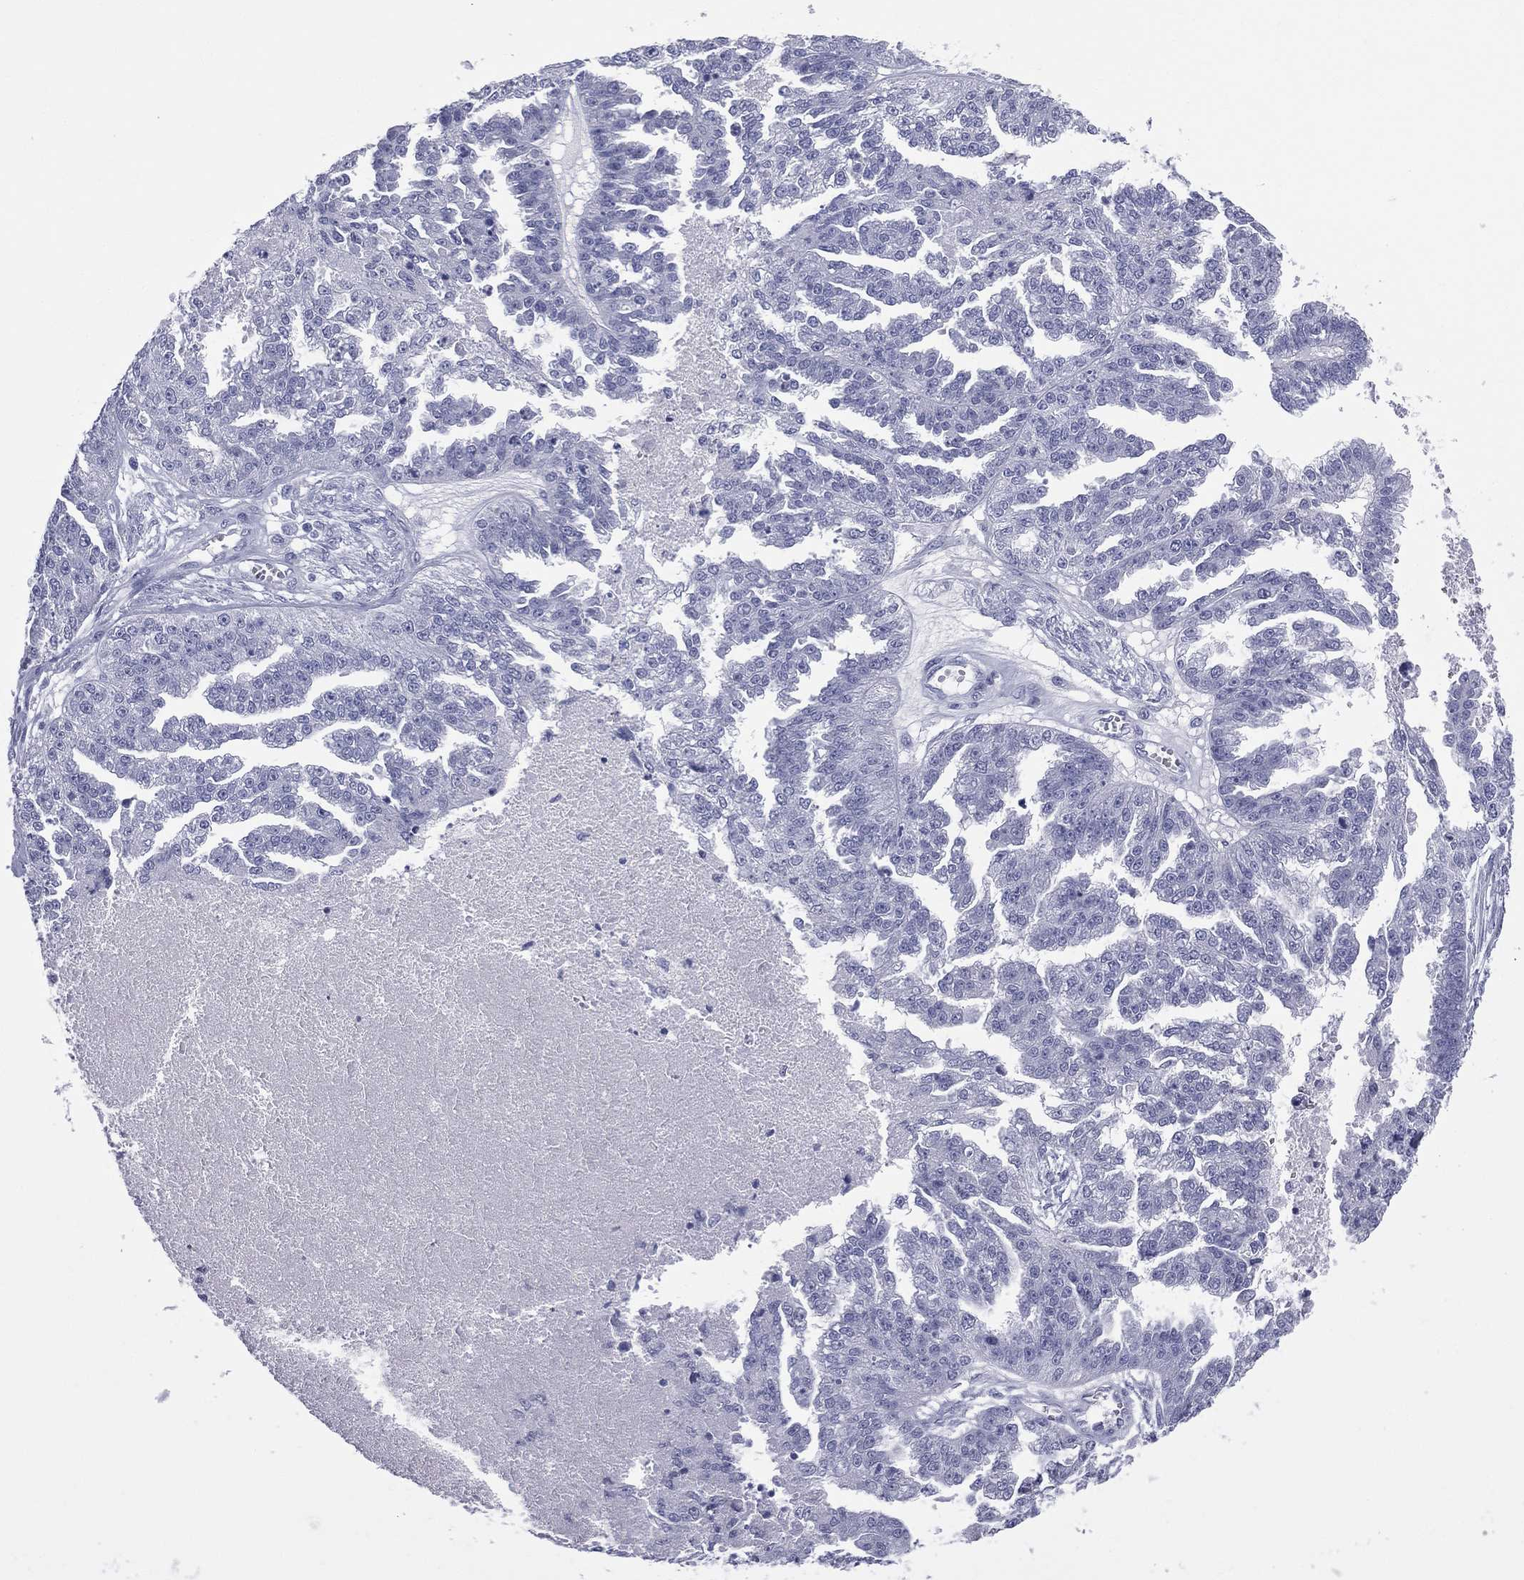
{"staining": {"intensity": "negative", "quantity": "none", "location": "none"}, "tissue": "ovarian cancer", "cell_type": "Tumor cells", "image_type": "cancer", "snomed": [{"axis": "morphology", "description": "Cystadenocarcinoma, serous, NOS"}, {"axis": "topography", "description": "Ovary"}], "caption": "Photomicrograph shows no significant protein expression in tumor cells of ovarian cancer (serous cystadenocarcinoma).", "gene": "MLN", "patient": {"sex": "female", "age": 58}}